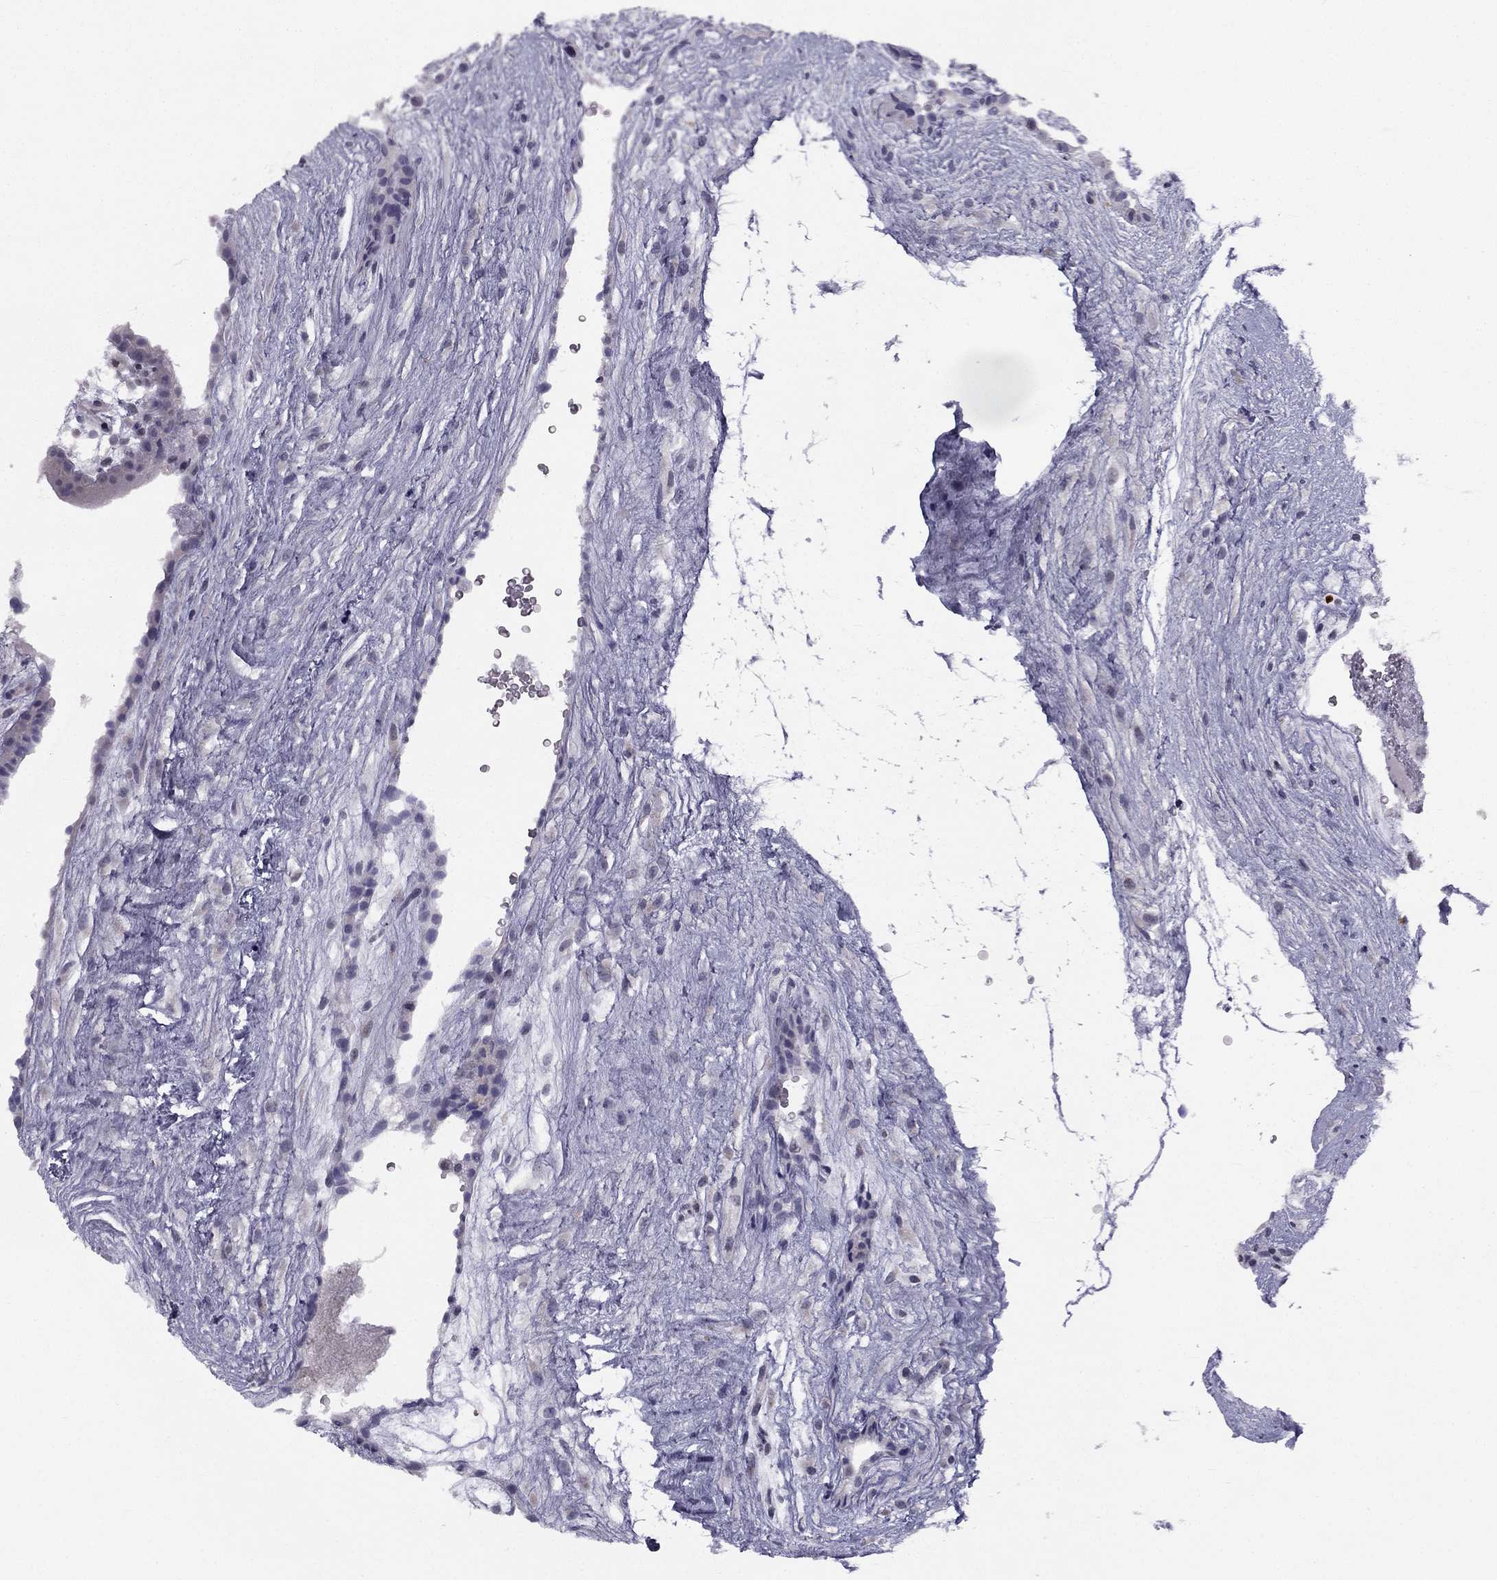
{"staining": {"intensity": "negative", "quantity": "none", "location": "none"}, "tissue": "placenta", "cell_type": "Decidual cells", "image_type": "normal", "snomed": [{"axis": "morphology", "description": "Normal tissue, NOS"}, {"axis": "topography", "description": "Placenta"}], "caption": "High magnification brightfield microscopy of benign placenta stained with DAB (3,3'-diaminobenzidine) (brown) and counterstained with hematoxylin (blue): decidual cells show no significant positivity. Nuclei are stained in blue.", "gene": "TRPS1", "patient": {"sex": "female", "age": 19}}